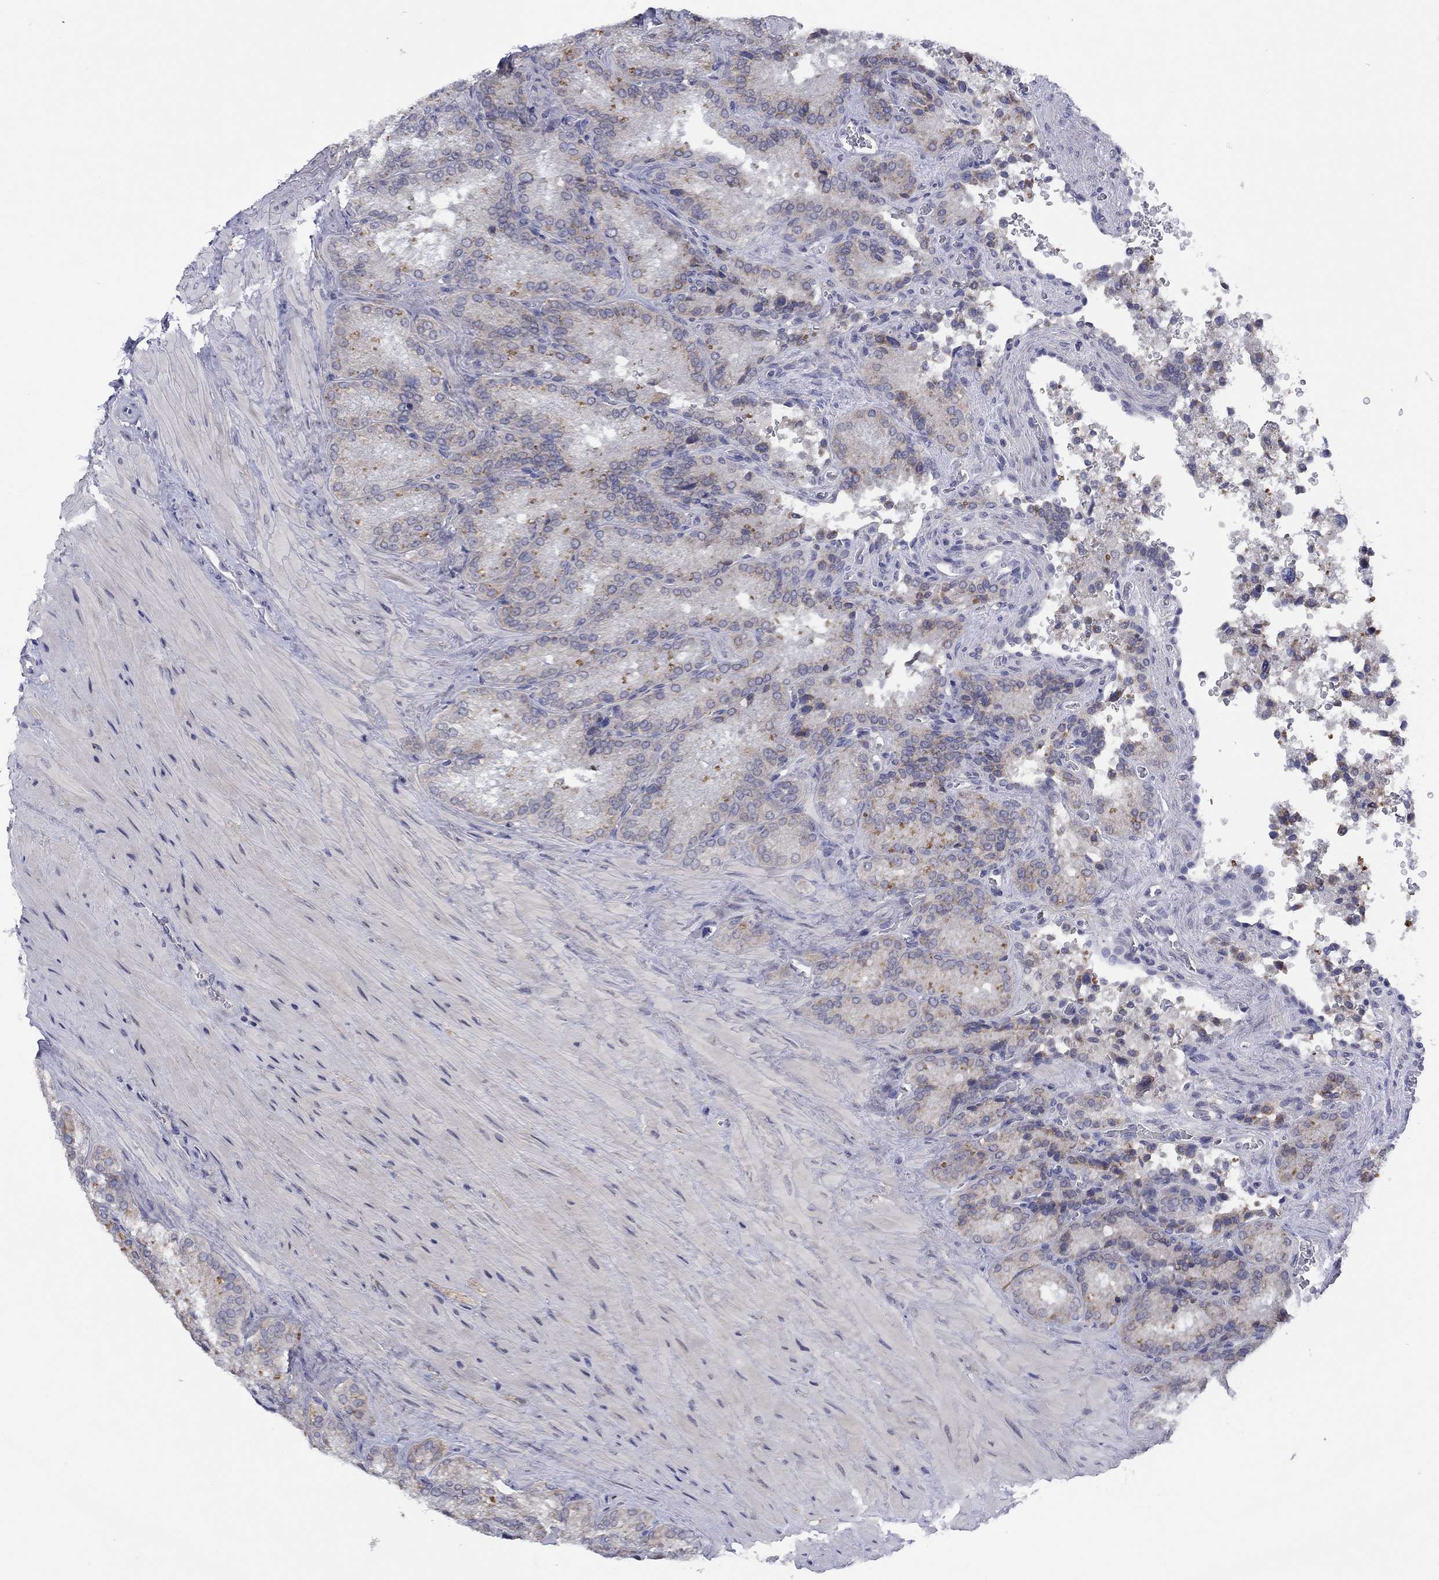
{"staining": {"intensity": "negative", "quantity": "none", "location": "none"}, "tissue": "seminal vesicle", "cell_type": "Glandular cells", "image_type": "normal", "snomed": [{"axis": "morphology", "description": "Normal tissue, NOS"}, {"axis": "topography", "description": "Seminal veicle"}], "caption": "Immunohistochemical staining of benign human seminal vesicle reveals no significant positivity in glandular cells.", "gene": "CYP2B6", "patient": {"sex": "male", "age": 37}}